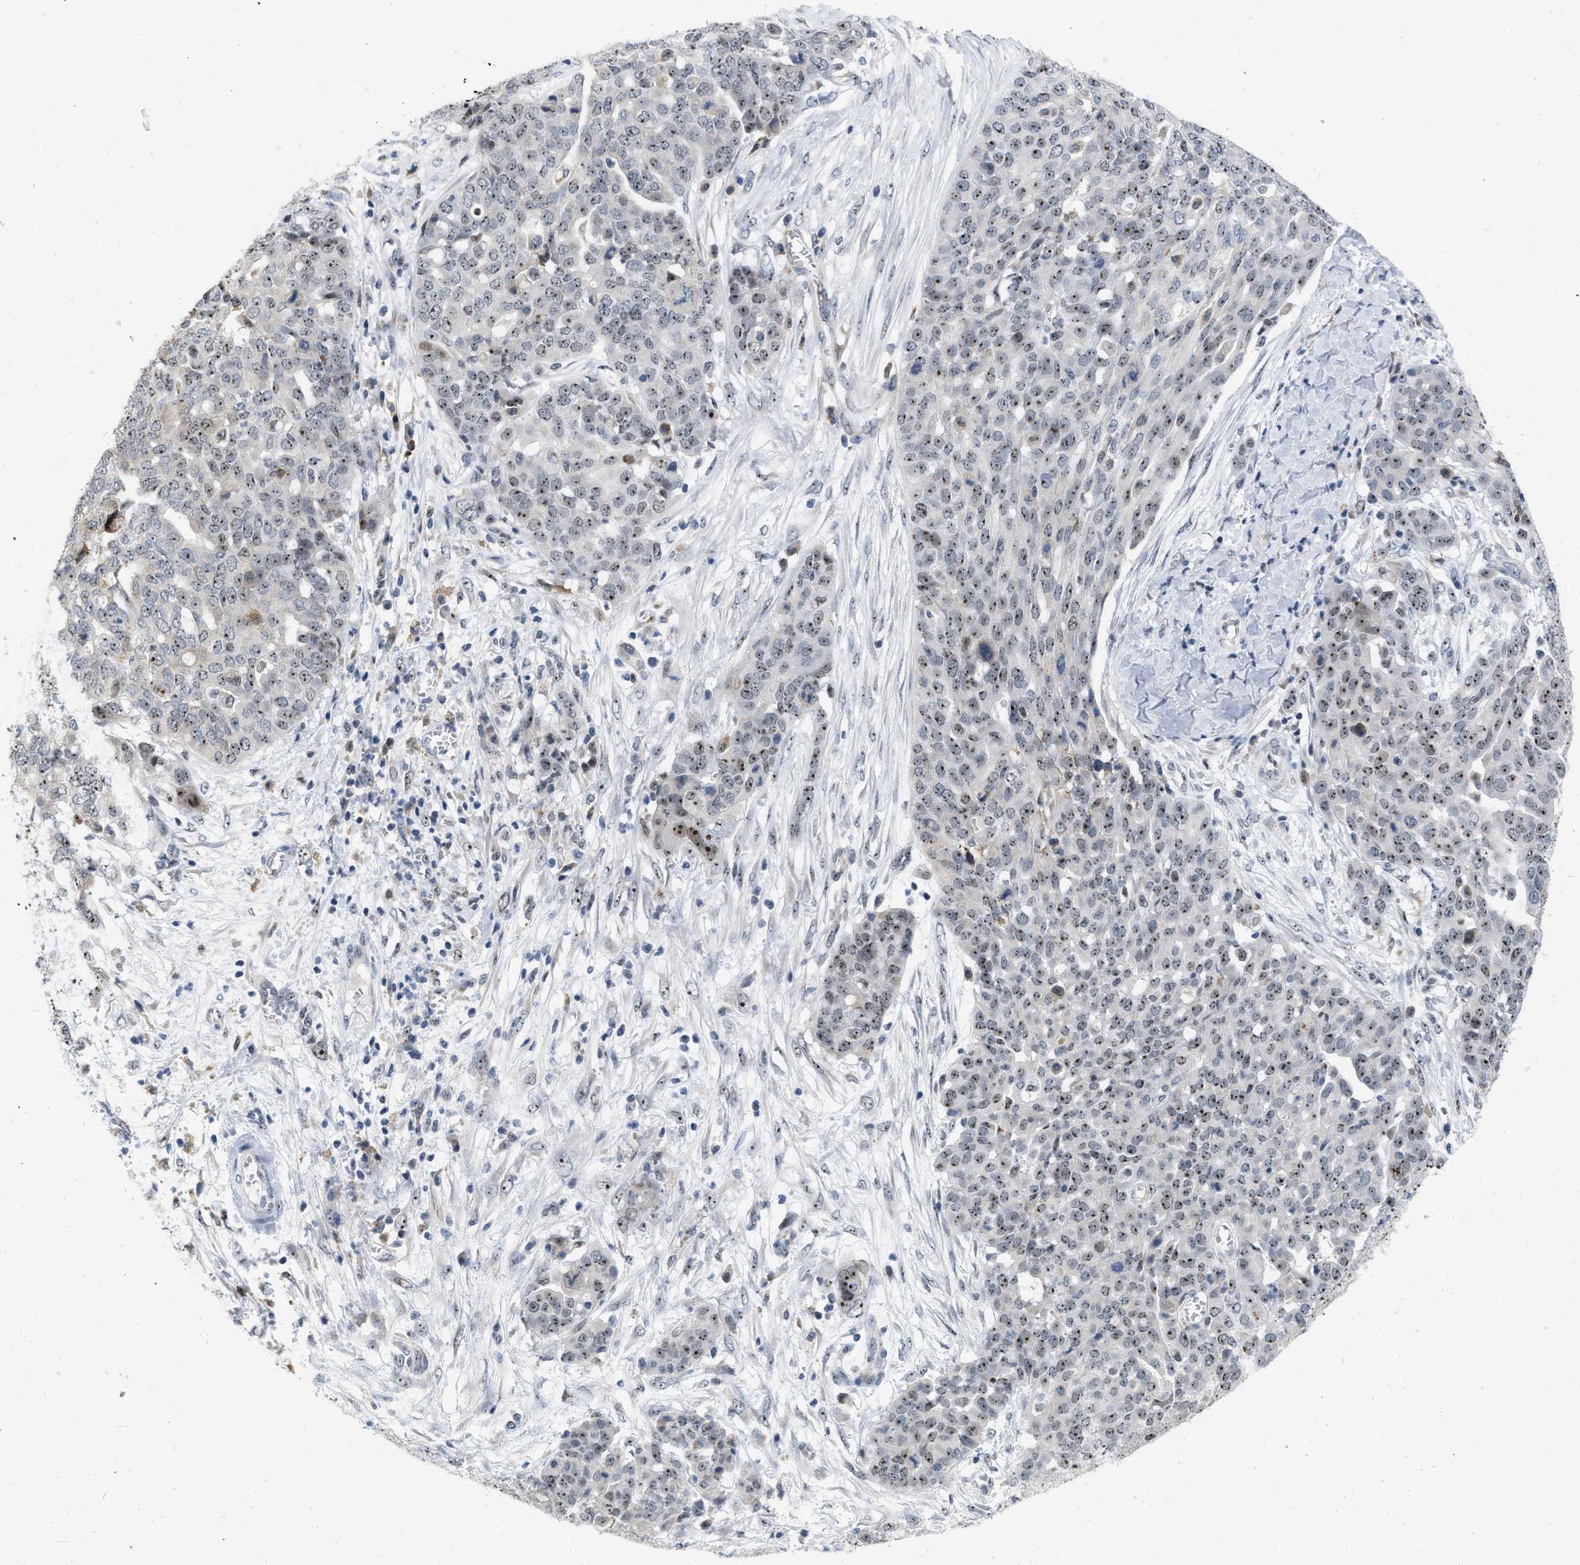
{"staining": {"intensity": "moderate", "quantity": ">75%", "location": "nuclear"}, "tissue": "ovarian cancer", "cell_type": "Tumor cells", "image_type": "cancer", "snomed": [{"axis": "morphology", "description": "Cystadenocarcinoma, serous, NOS"}, {"axis": "topography", "description": "Soft tissue"}, {"axis": "topography", "description": "Ovary"}], "caption": "The micrograph shows immunohistochemical staining of ovarian cancer. There is moderate nuclear staining is identified in about >75% of tumor cells.", "gene": "ELAC2", "patient": {"sex": "female", "age": 57}}